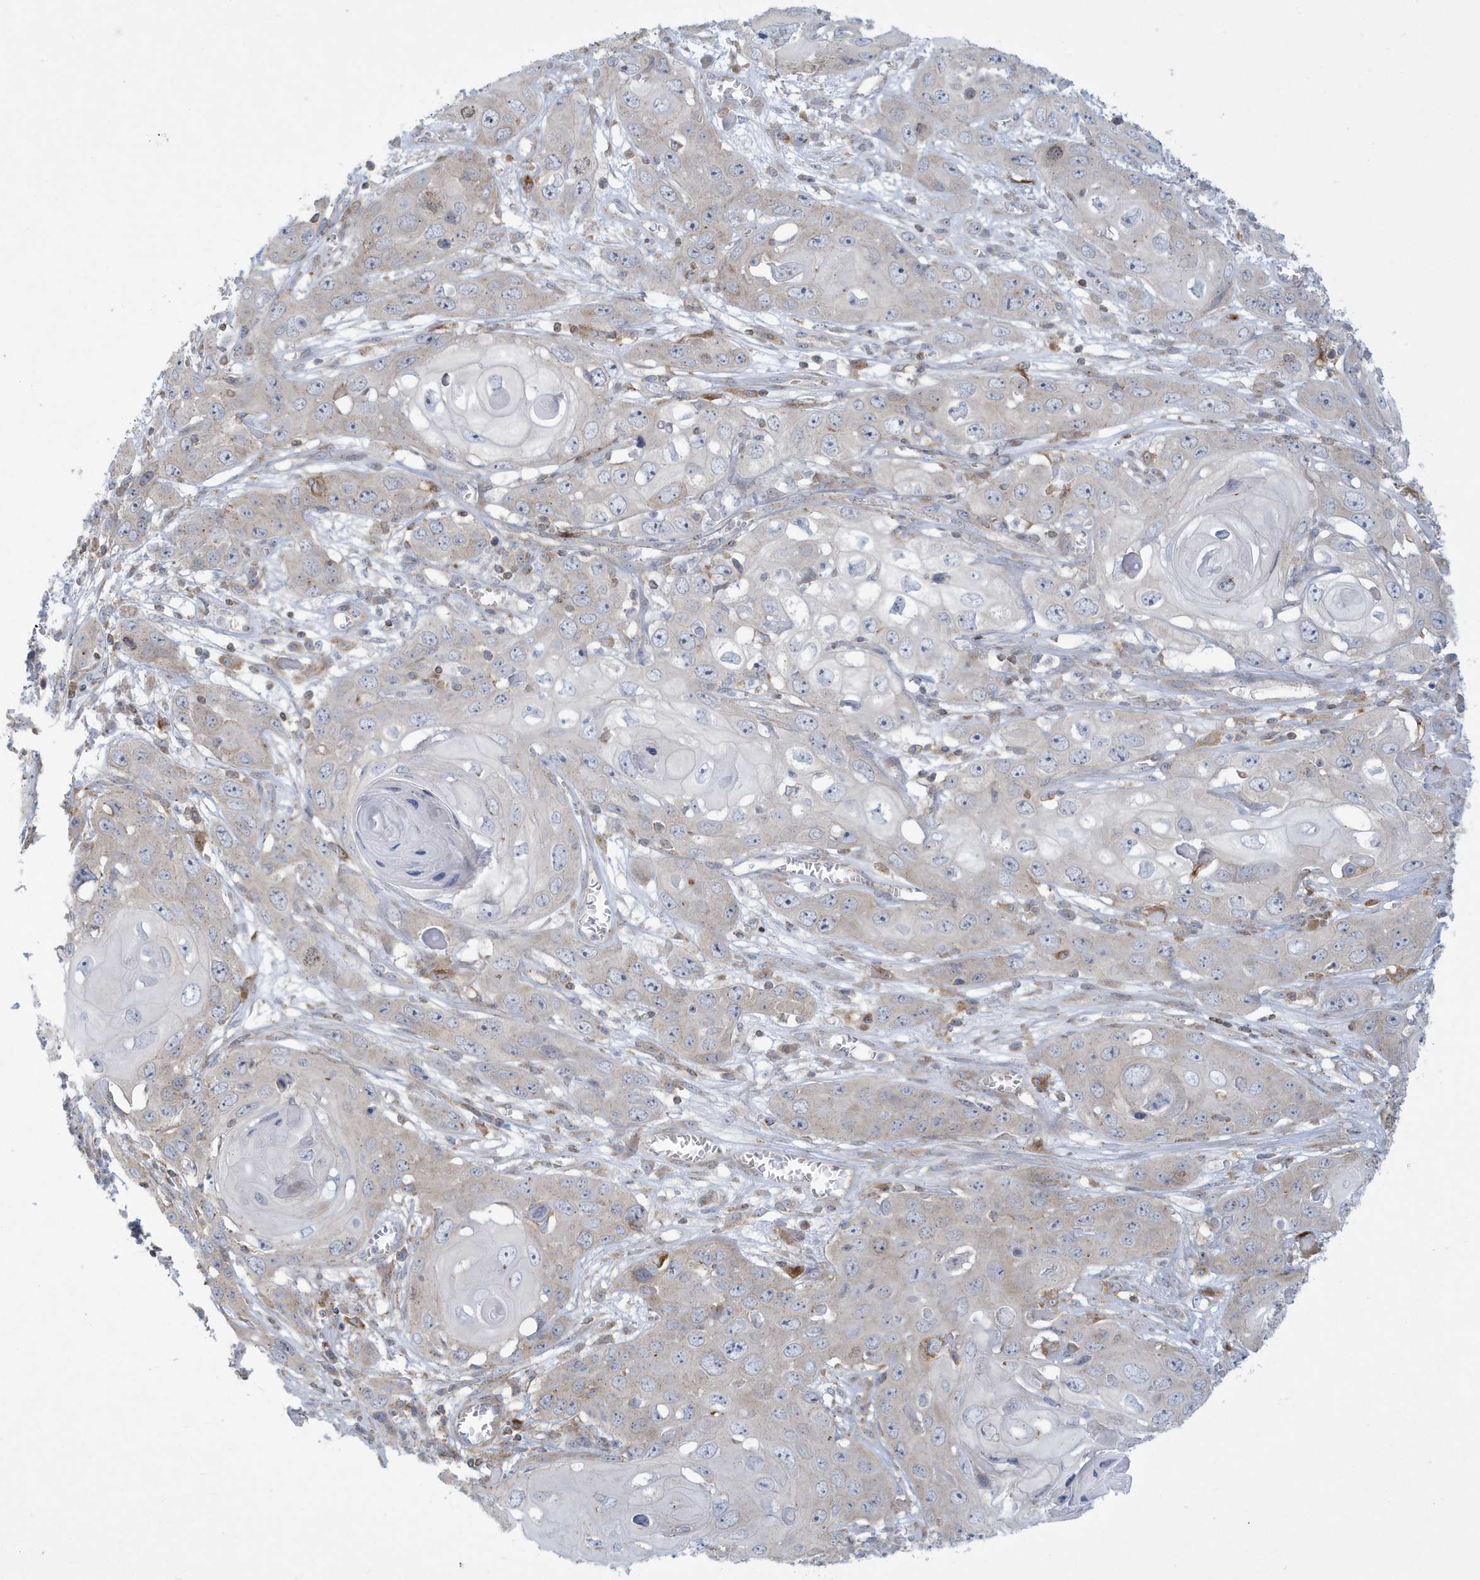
{"staining": {"intensity": "weak", "quantity": "<25%", "location": "cytoplasmic/membranous"}, "tissue": "skin cancer", "cell_type": "Tumor cells", "image_type": "cancer", "snomed": [{"axis": "morphology", "description": "Squamous cell carcinoma, NOS"}, {"axis": "topography", "description": "Skin"}], "caption": "IHC of skin cancer demonstrates no positivity in tumor cells.", "gene": "SLAMF9", "patient": {"sex": "male", "age": 55}}